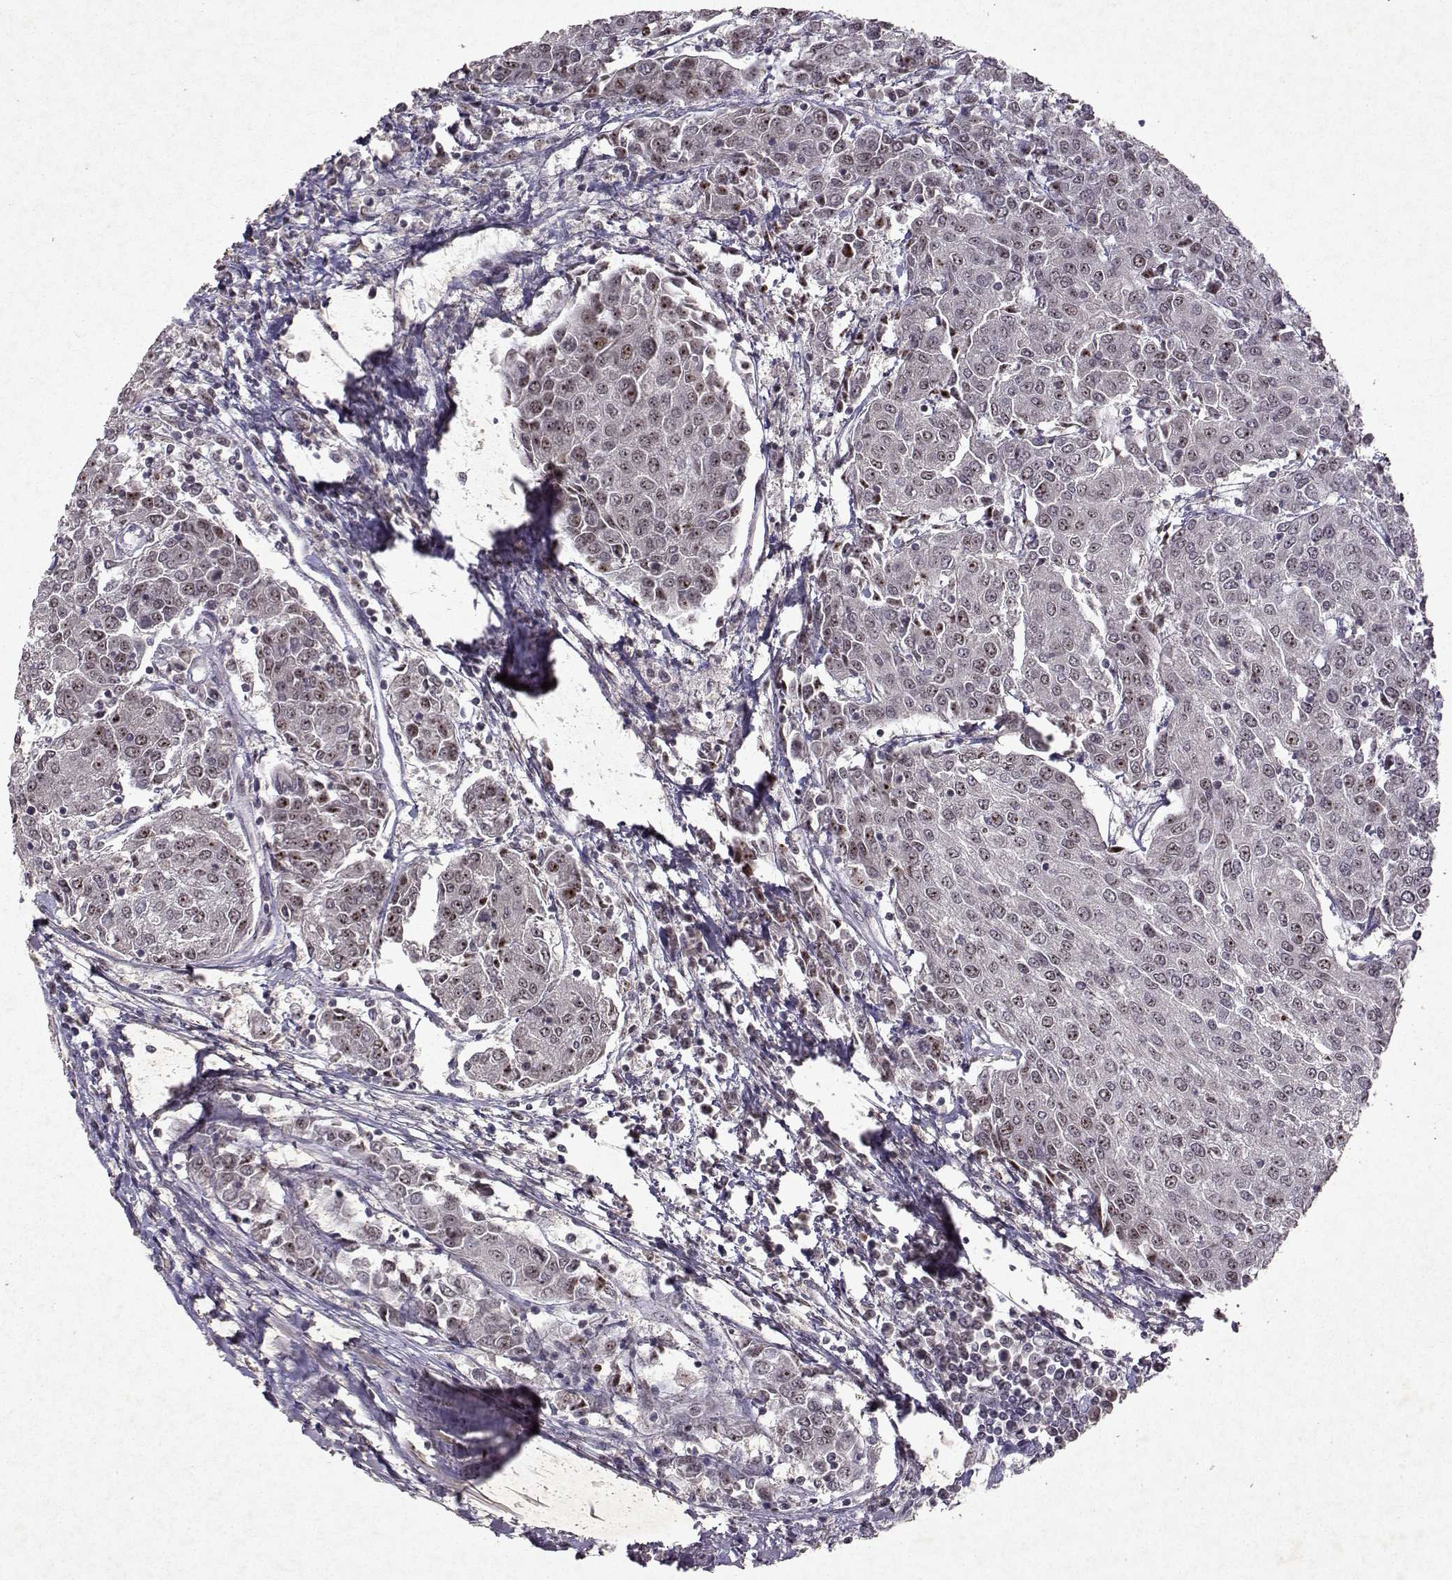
{"staining": {"intensity": "moderate", "quantity": "<25%", "location": "nuclear"}, "tissue": "urothelial cancer", "cell_type": "Tumor cells", "image_type": "cancer", "snomed": [{"axis": "morphology", "description": "Urothelial carcinoma, High grade"}, {"axis": "topography", "description": "Urinary bladder"}], "caption": "Protein analysis of urothelial carcinoma (high-grade) tissue shows moderate nuclear positivity in approximately <25% of tumor cells. (brown staining indicates protein expression, while blue staining denotes nuclei).", "gene": "DDX56", "patient": {"sex": "female", "age": 85}}